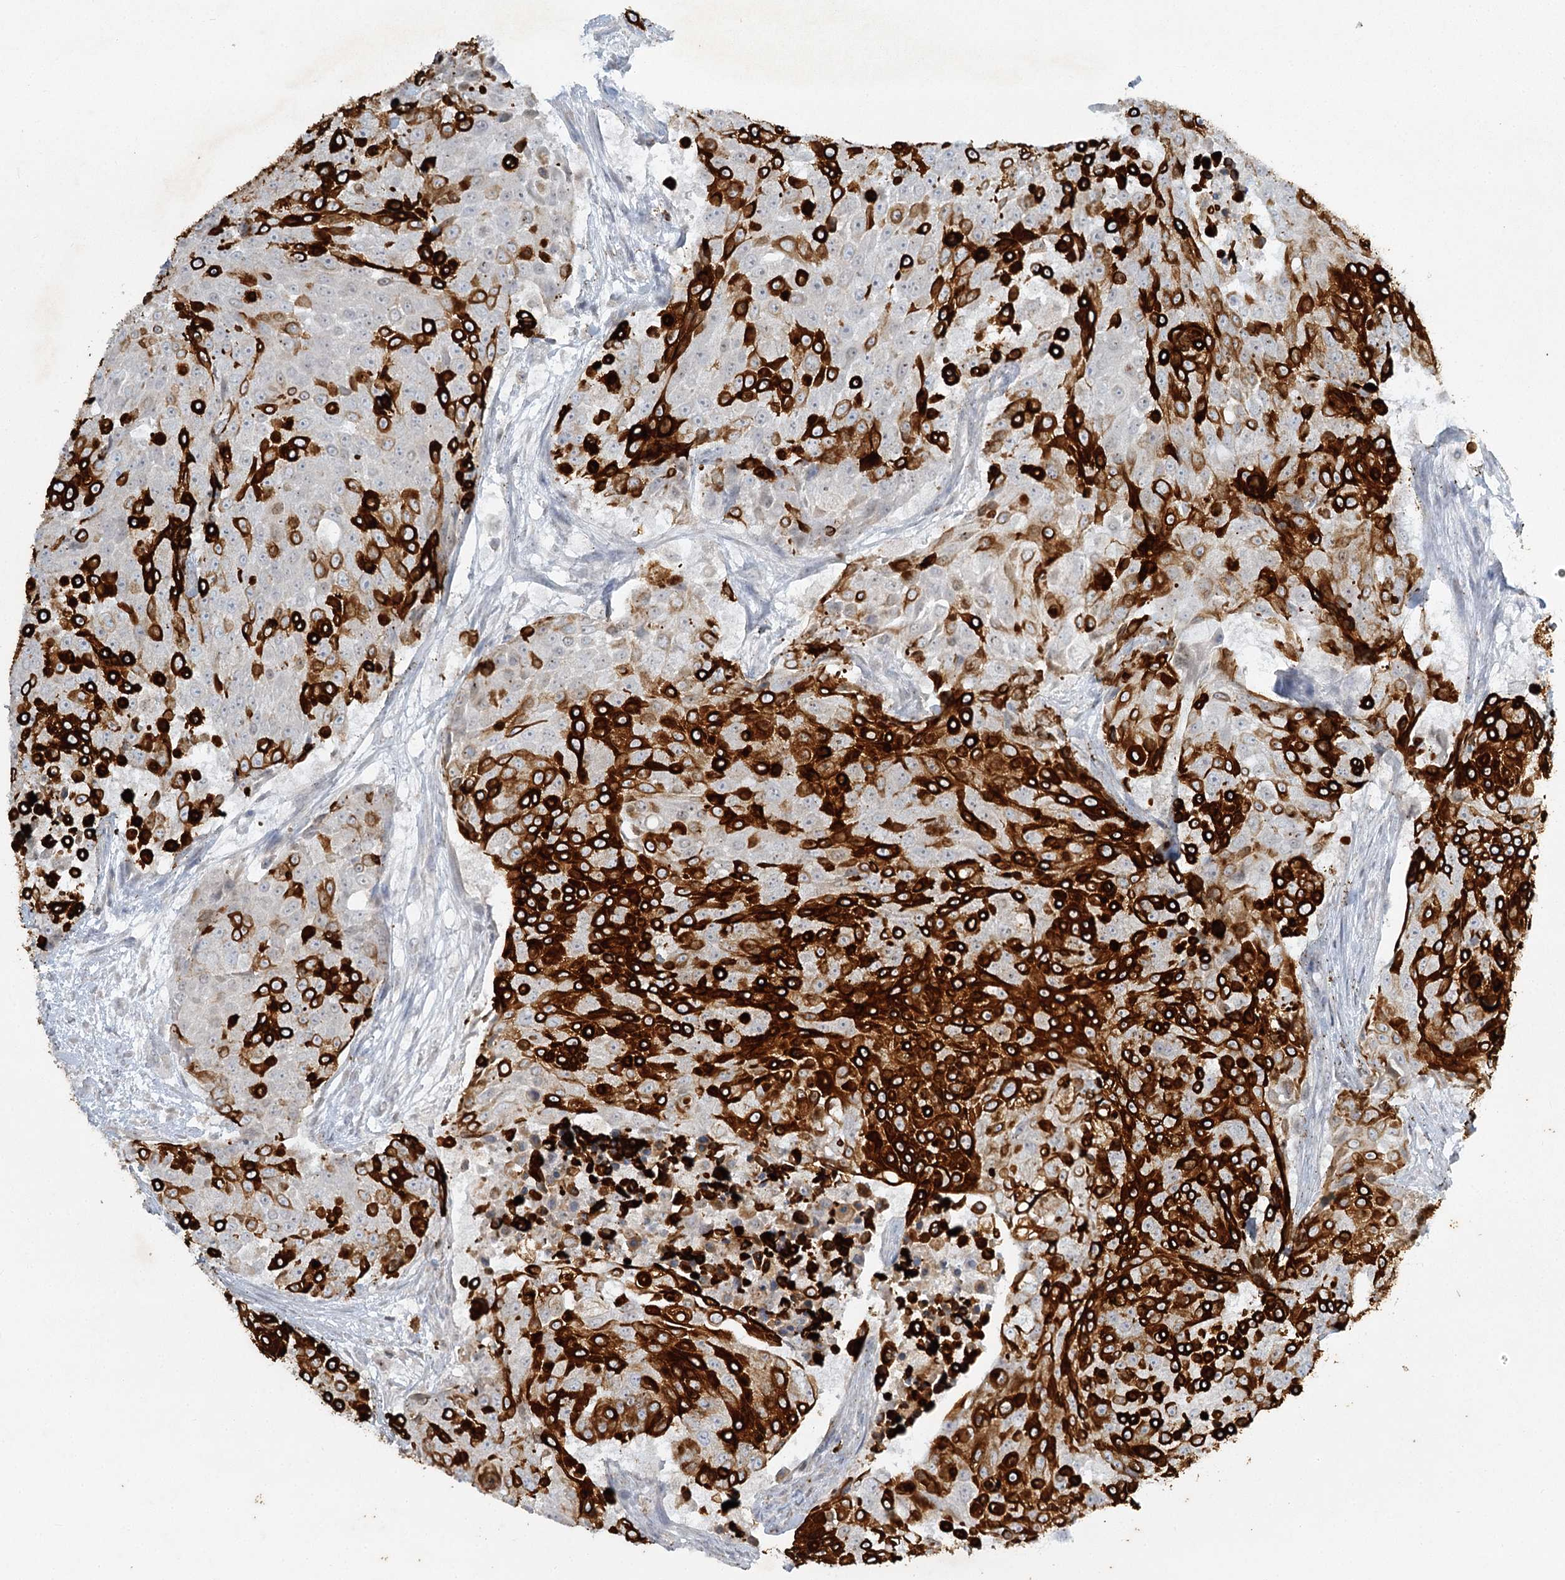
{"staining": {"intensity": "strong", "quantity": "25%-75%", "location": "cytoplasmic/membranous"}, "tissue": "urothelial cancer", "cell_type": "Tumor cells", "image_type": "cancer", "snomed": [{"axis": "morphology", "description": "Urothelial carcinoma, High grade"}, {"axis": "topography", "description": "Urinary bladder"}], "caption": "Immunohistochemical staining of urothelial cancer shows high levels of strong cytoplasmic/membranous positivity in about 25%-75% of tumor cells.", "gene": "ABITRAM", "patient": {"sex": "female", "age": 63}}